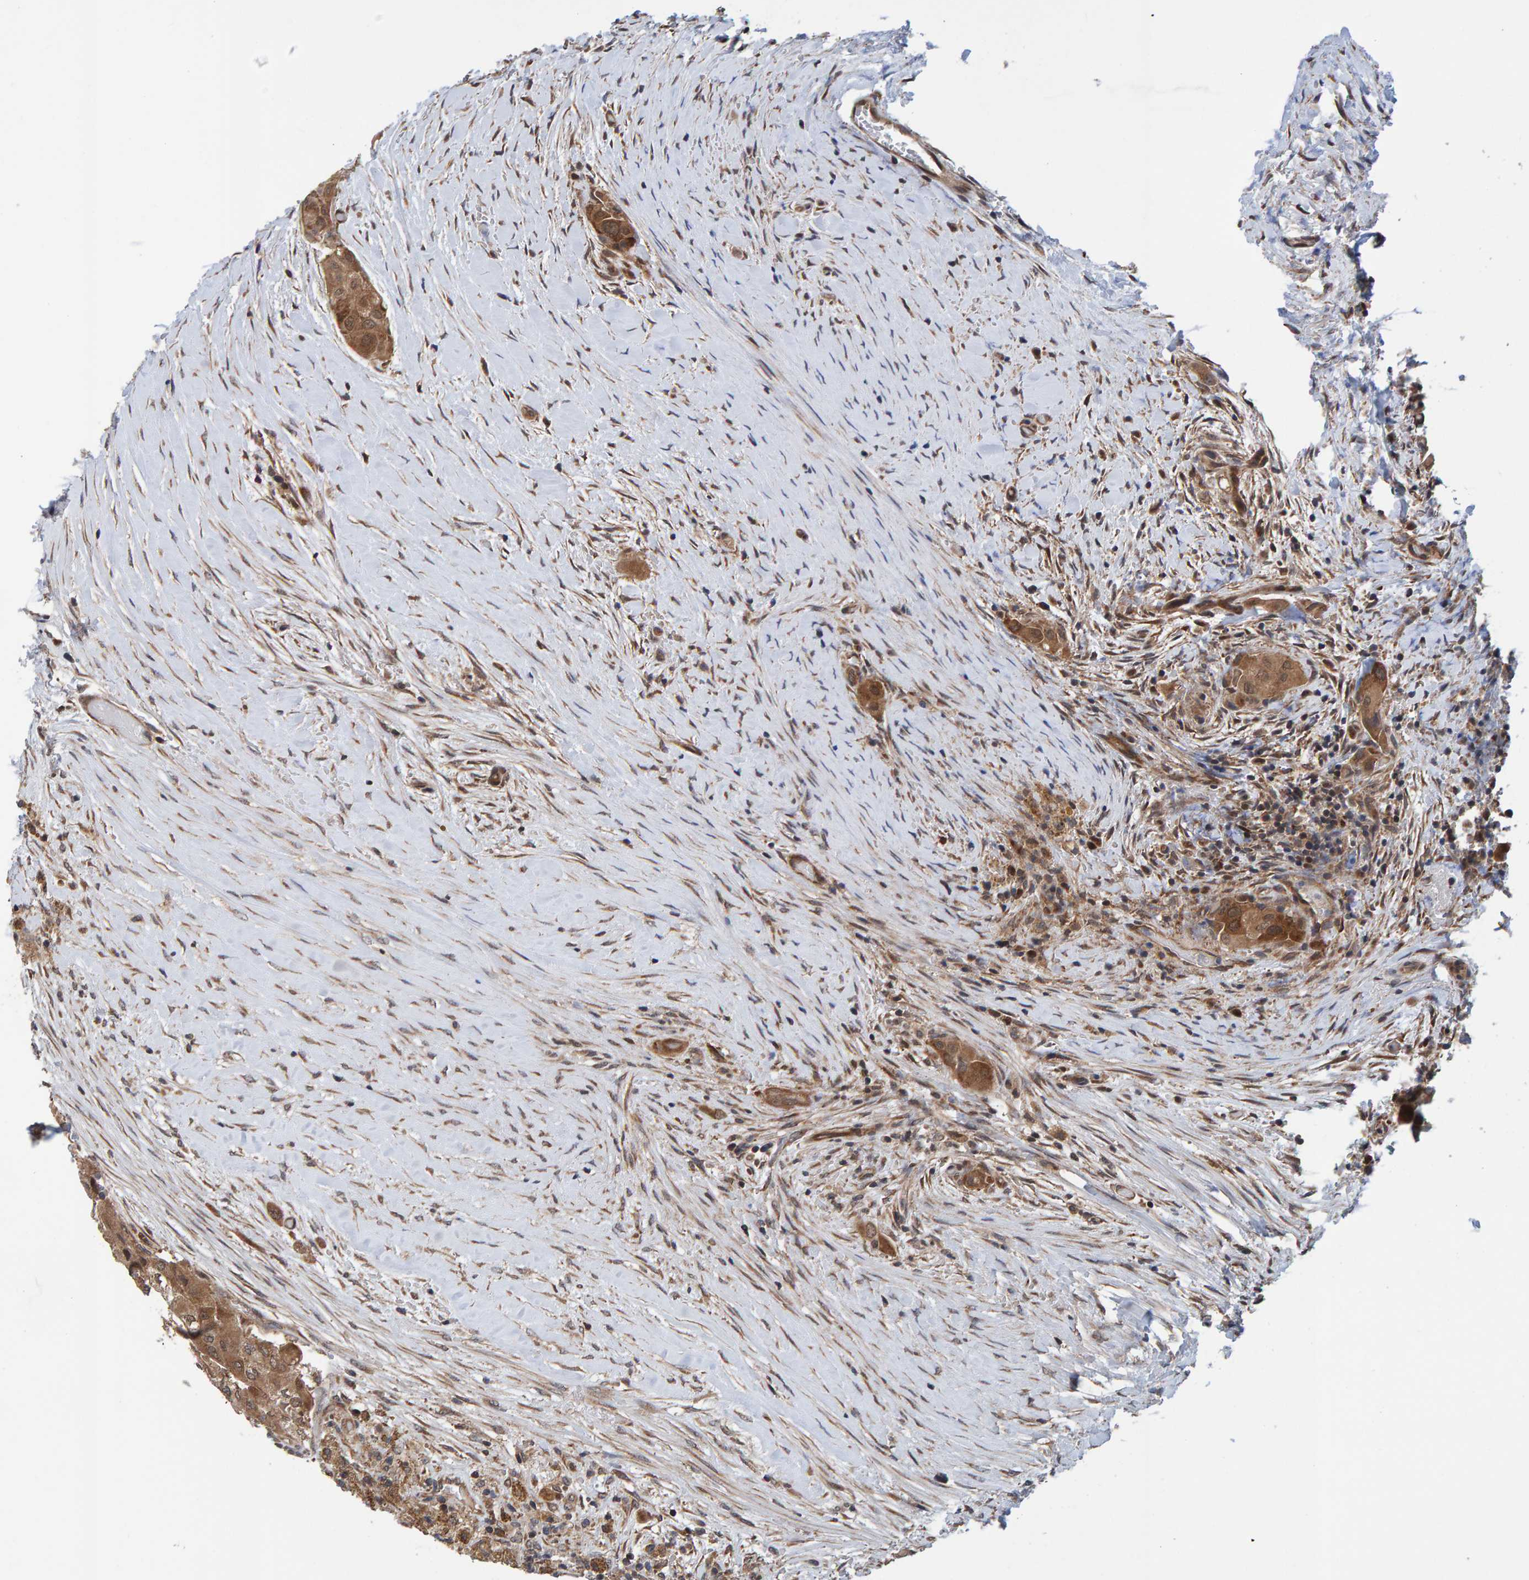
{"staining": {"intensity": "moderate", "quantity": ">75%", "location": "cytoplasmic/membranous"}, "tissue": "thyroid cancer", "cell_type": "Tumor cells", "image_type": "cancer", "snomed": [{"axis": "morphology", "description": "Papillary adenocarcinoma, NOS"}, {"axis": "topography", "description": "Thyroid gland"}], "caption": "An immunohistochemistry image of neoplastic tissue is shown. Protein staining in brown highlights moderate cytoplasmic/membranous positivity in thyroid cancer within tumor cells.", "gene": "SCRN2", "patient": {"sex": "female", "age": 59}}